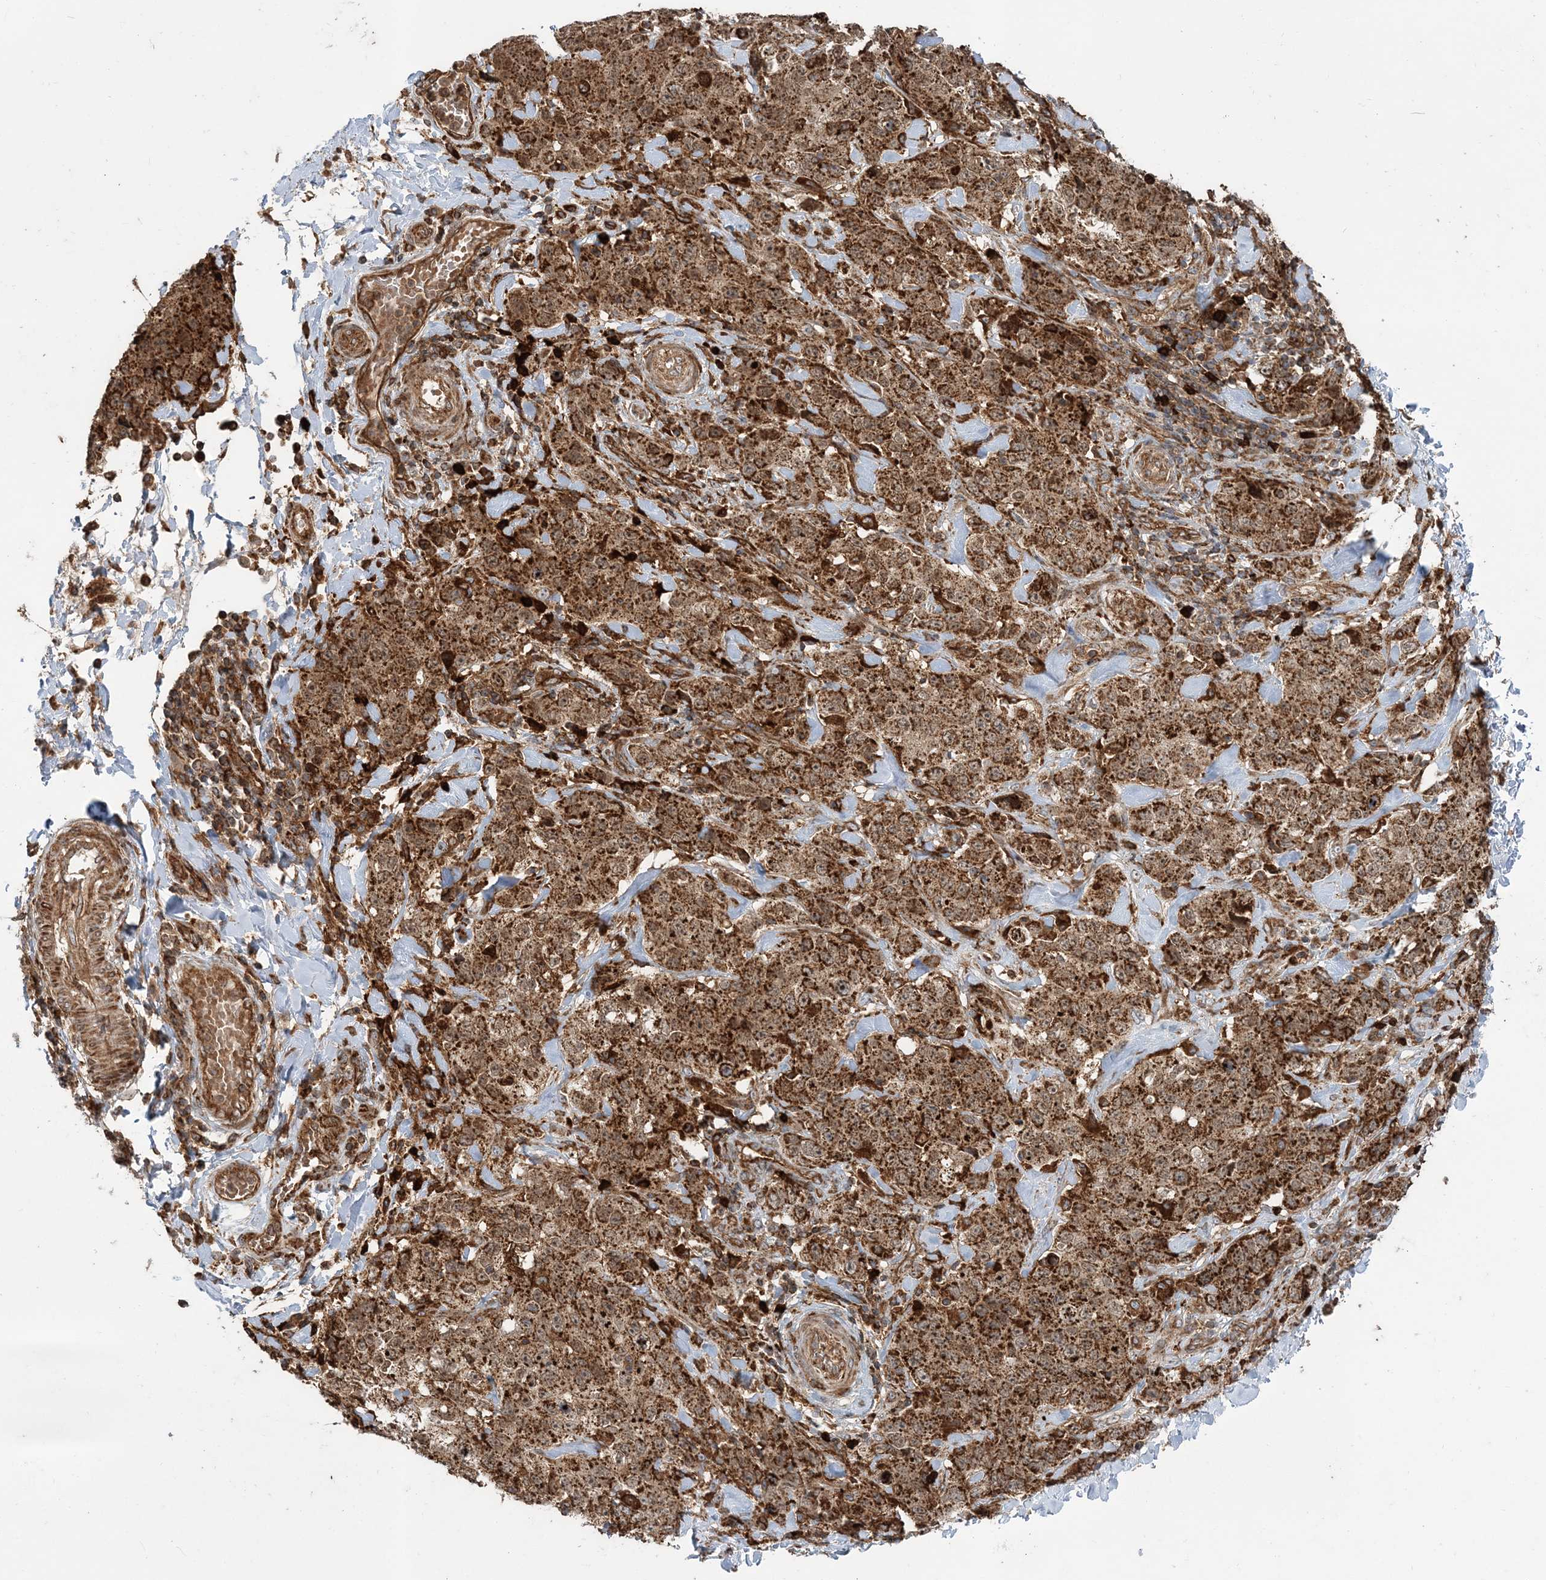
{"staining": {"intensity": "strong", "quantity": ">75%", "location": "cytoplasmic/membranous"}, "tissue": "stomach cancer", "cell_type": "Tumor cells", "image_type": "cancer", "snomed": [{"axis": "morphology", "description": "Adenocarcinoma, NOS"}, {"axis": "topography", "description": "Stomach"}], "caption": "Immunohistochemistry (IHC) of adenocarcinoma (stomach) demonstrates high levels of strong cytoplasmic/membranous expression in about >75% of tumor cells. (DAB IHC with brightfield microscopy, high magnification).", "gene": "LRPPRC", "patient": {"sex": "male", "age": 48}}